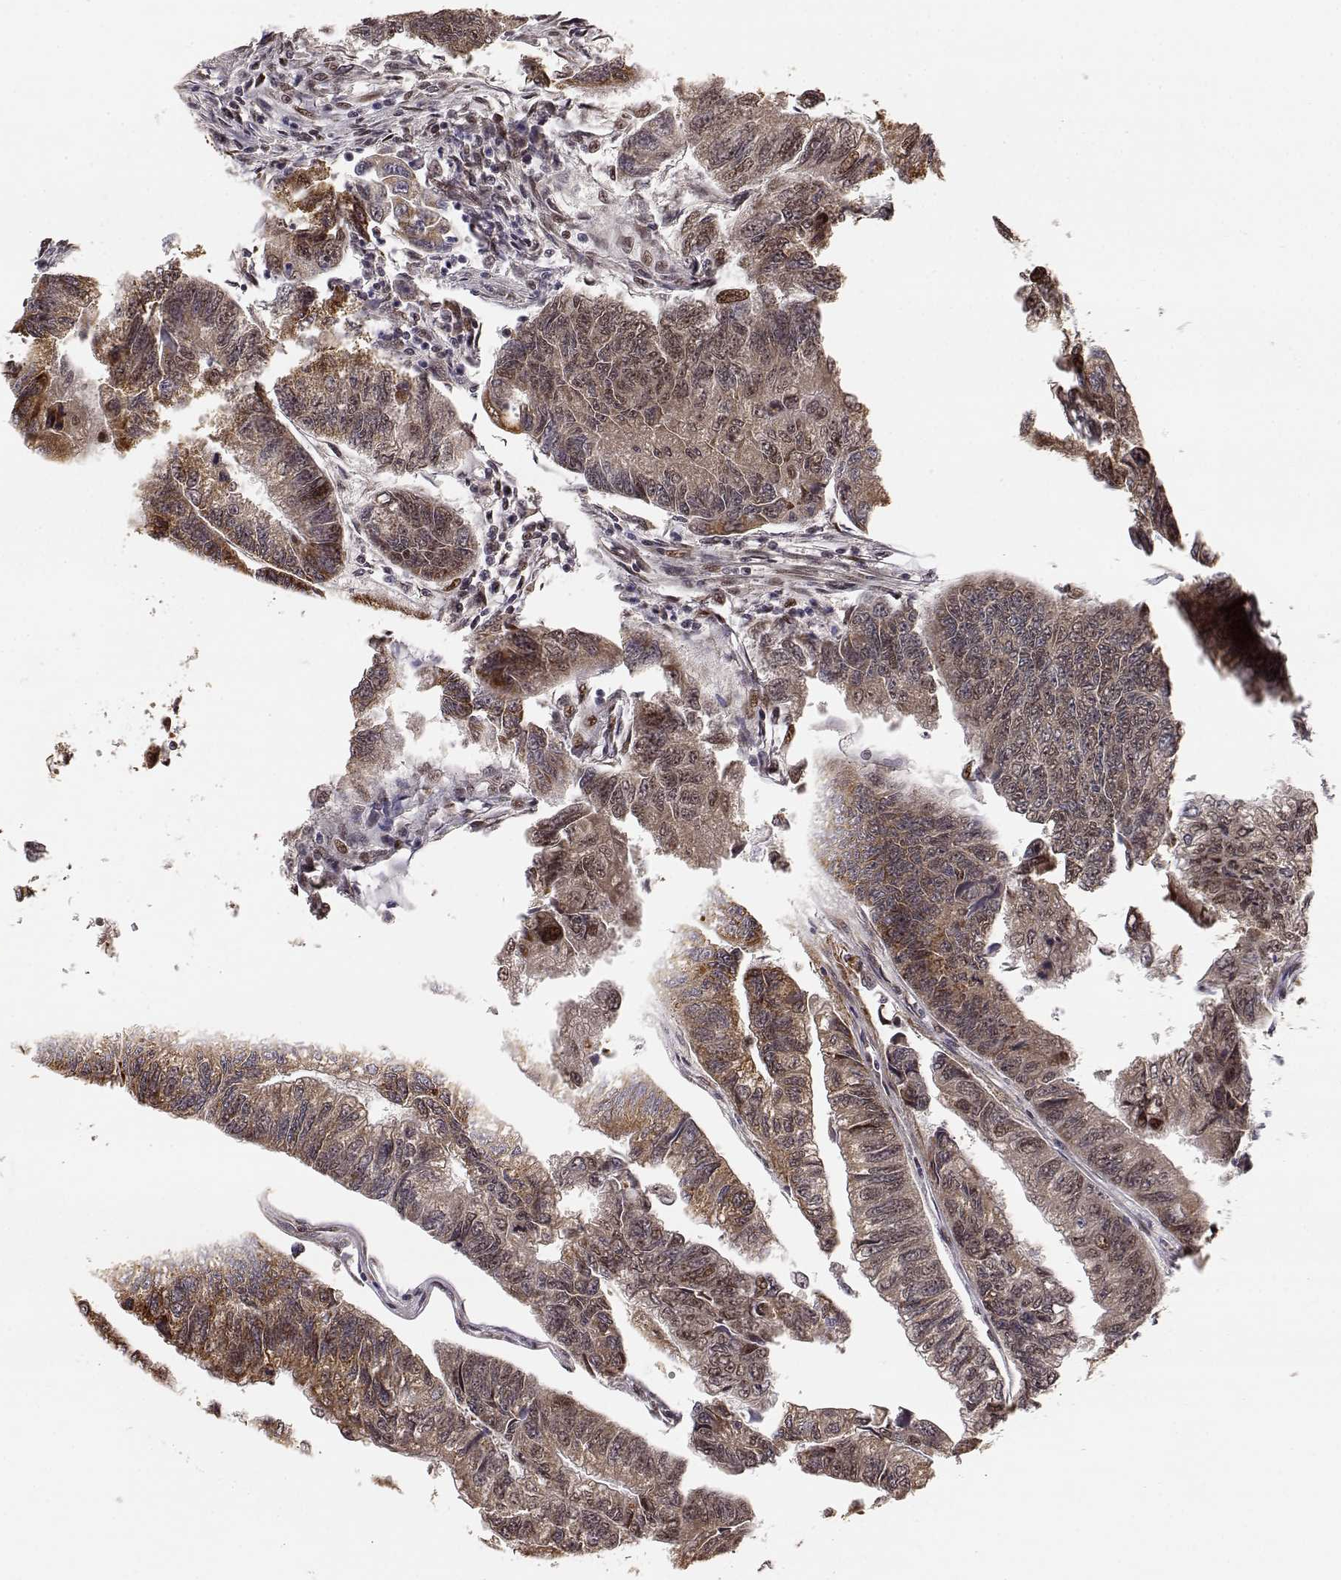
{"staining": {"intensity": "moderate", "quantity": "25%-75%", "location": "cytoplasmic/membranous"}, "tissue": "colorectal cancer", "cell_type": "Tumor cells", "image_type": "cancer", "snomed": [{"axis": "morphology", "description": "Adenocarcinoma, NOS"}, {"axis": "topography", "description": "Colon"}], "caption": "Colorectal adenocarcinoma stained for a protein demonstrates moderate cytoplasmic/membranous positivity in tumor cells.", "gene": "BRCA1", "patient": {"sex": "female", "age": 65}}